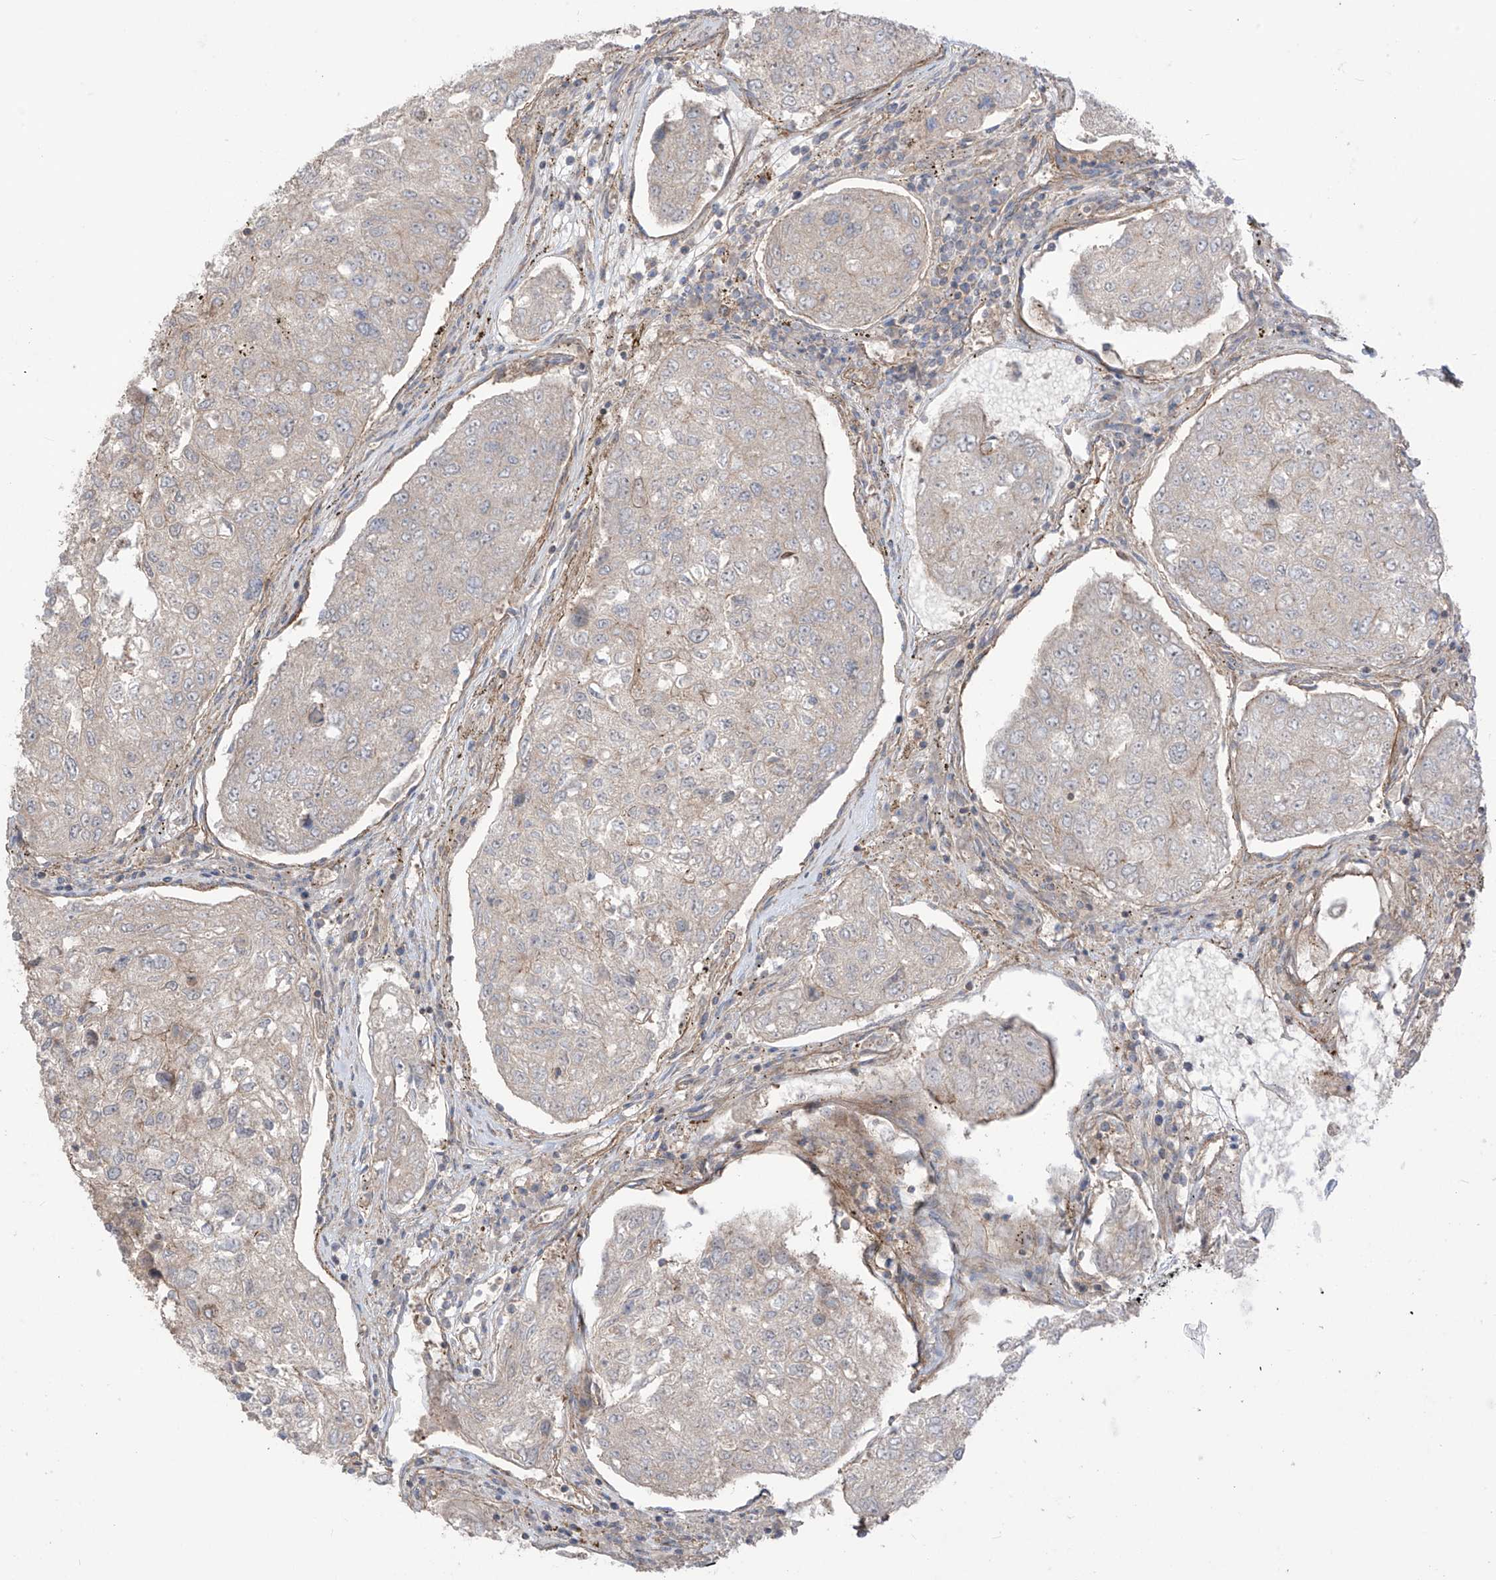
{"staining": {"intensity": "weak", "quantity": "25%-75%", "location": "cytoplasmic/membranous"}, "tissue": "urothelial cancer", "cell_type": "Tumor cells", "image_type": "cancer", "snomed": [{"axis": "morphology", "description": "Urothelial carcinoma, High grade"}, {"axis": "topography", "description": "Lymph node"}, {"axis": "topography", "description": "Urinary bladder"}], "caption": "Immunohistochemical staining of urothelial cancer reveals weak cytoplasmic/membranous protein staining in about 25%-75% of tumor cells.", "gene": "TRMU", "patient": {"sex": "male", "age": 51}}